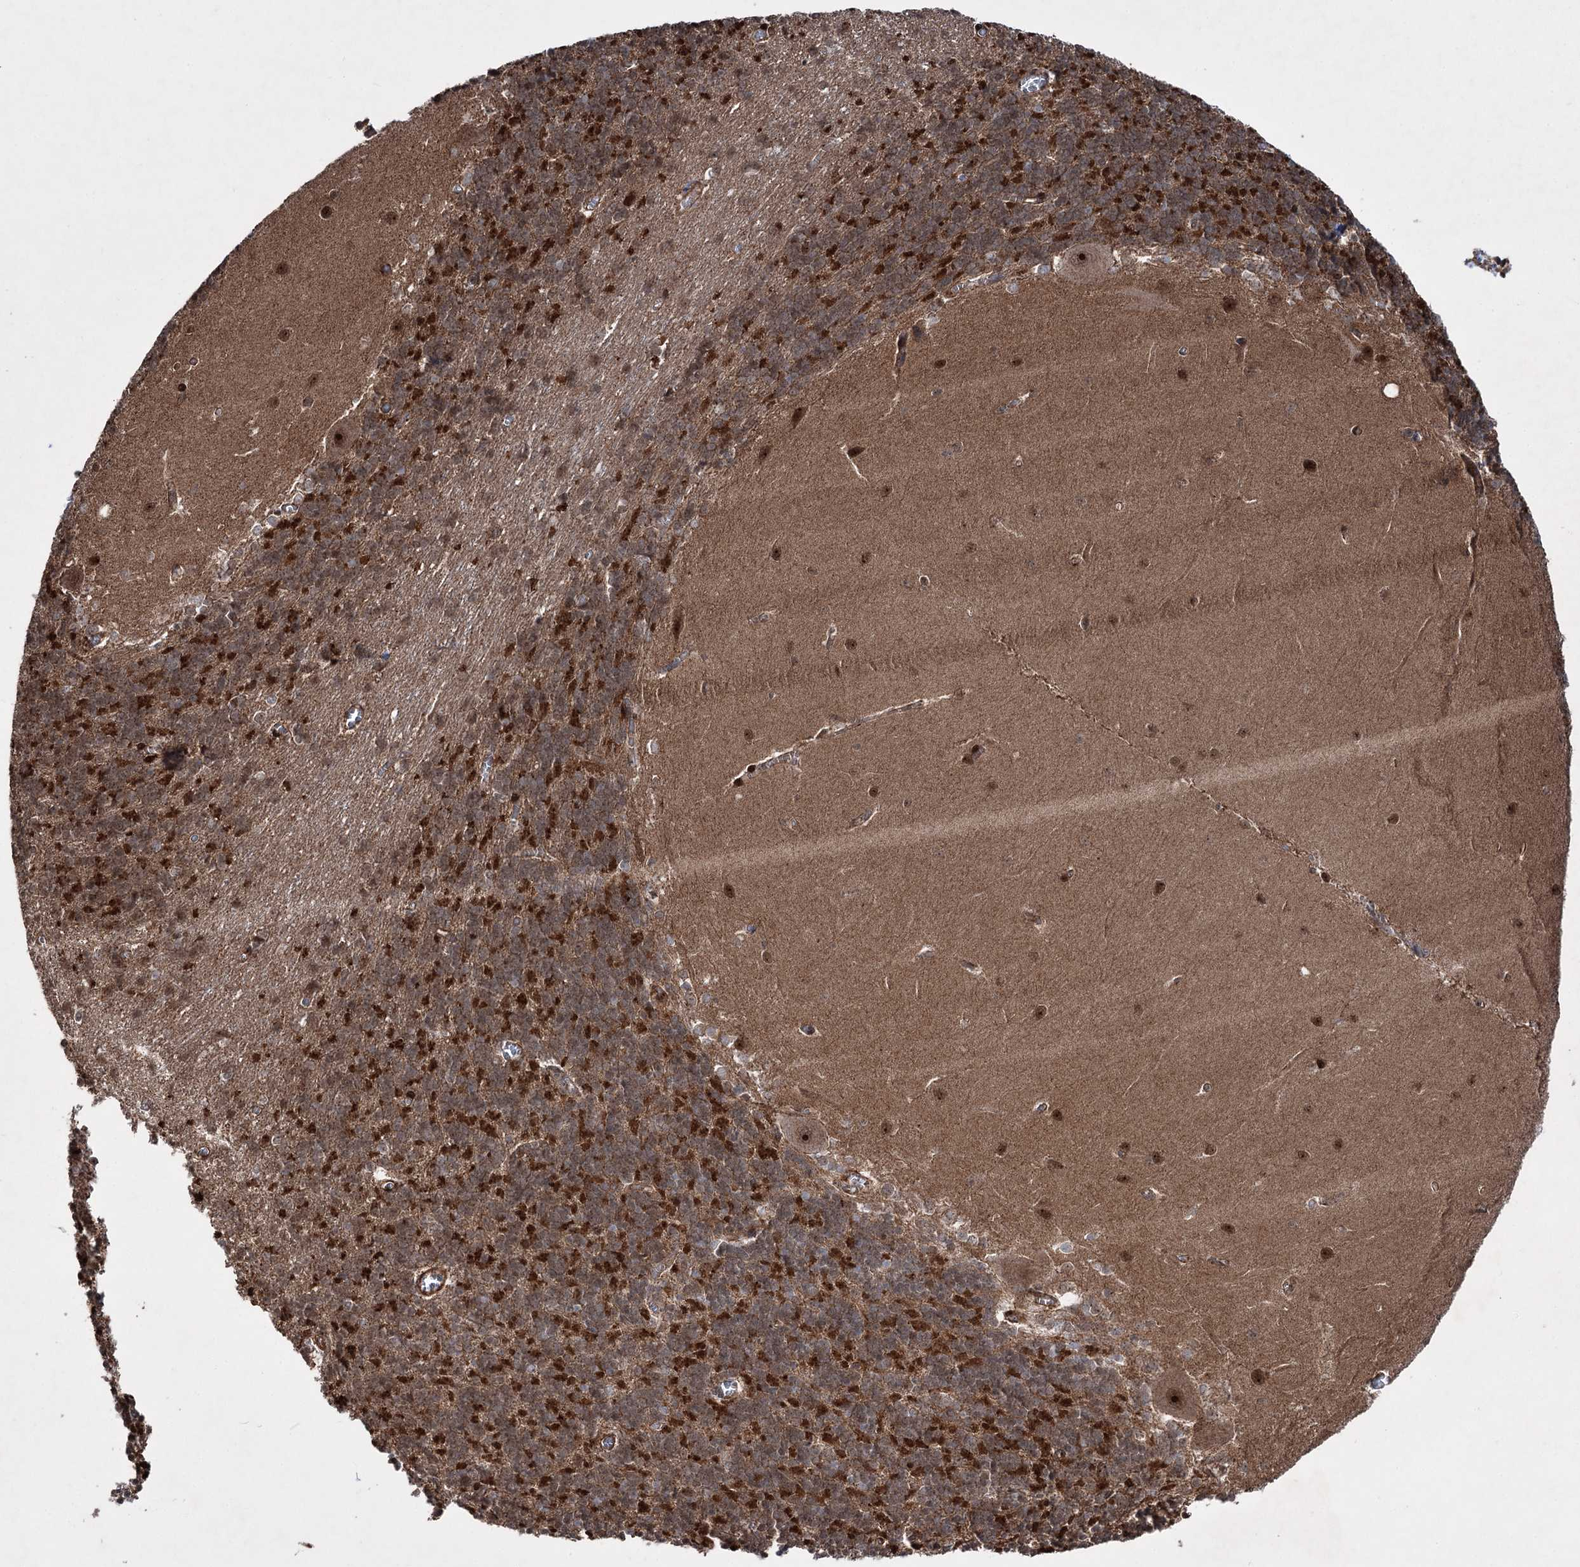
{"staining": {"intensity": "strong", "quantity": ">75%", "location": "cytoplasmic/membranous,nuclear"}, "tissue": "cerebellum", "cell_type": "Cells in granular layer", "image_type": "normal", "snomed": [{"axis": "morphology", "description": "Normal tissue, NOS"}, {"axis": "topography", "description": "Cerebellum"}], "caption": "Protein staining of unremarkable cerebellum exhibits strong cytoplasmic/membranous,nuclear expression in about >75% of cells in granular layer.", "gene": "SERINC5", "patient": {"sex": "male", "age": 37}}